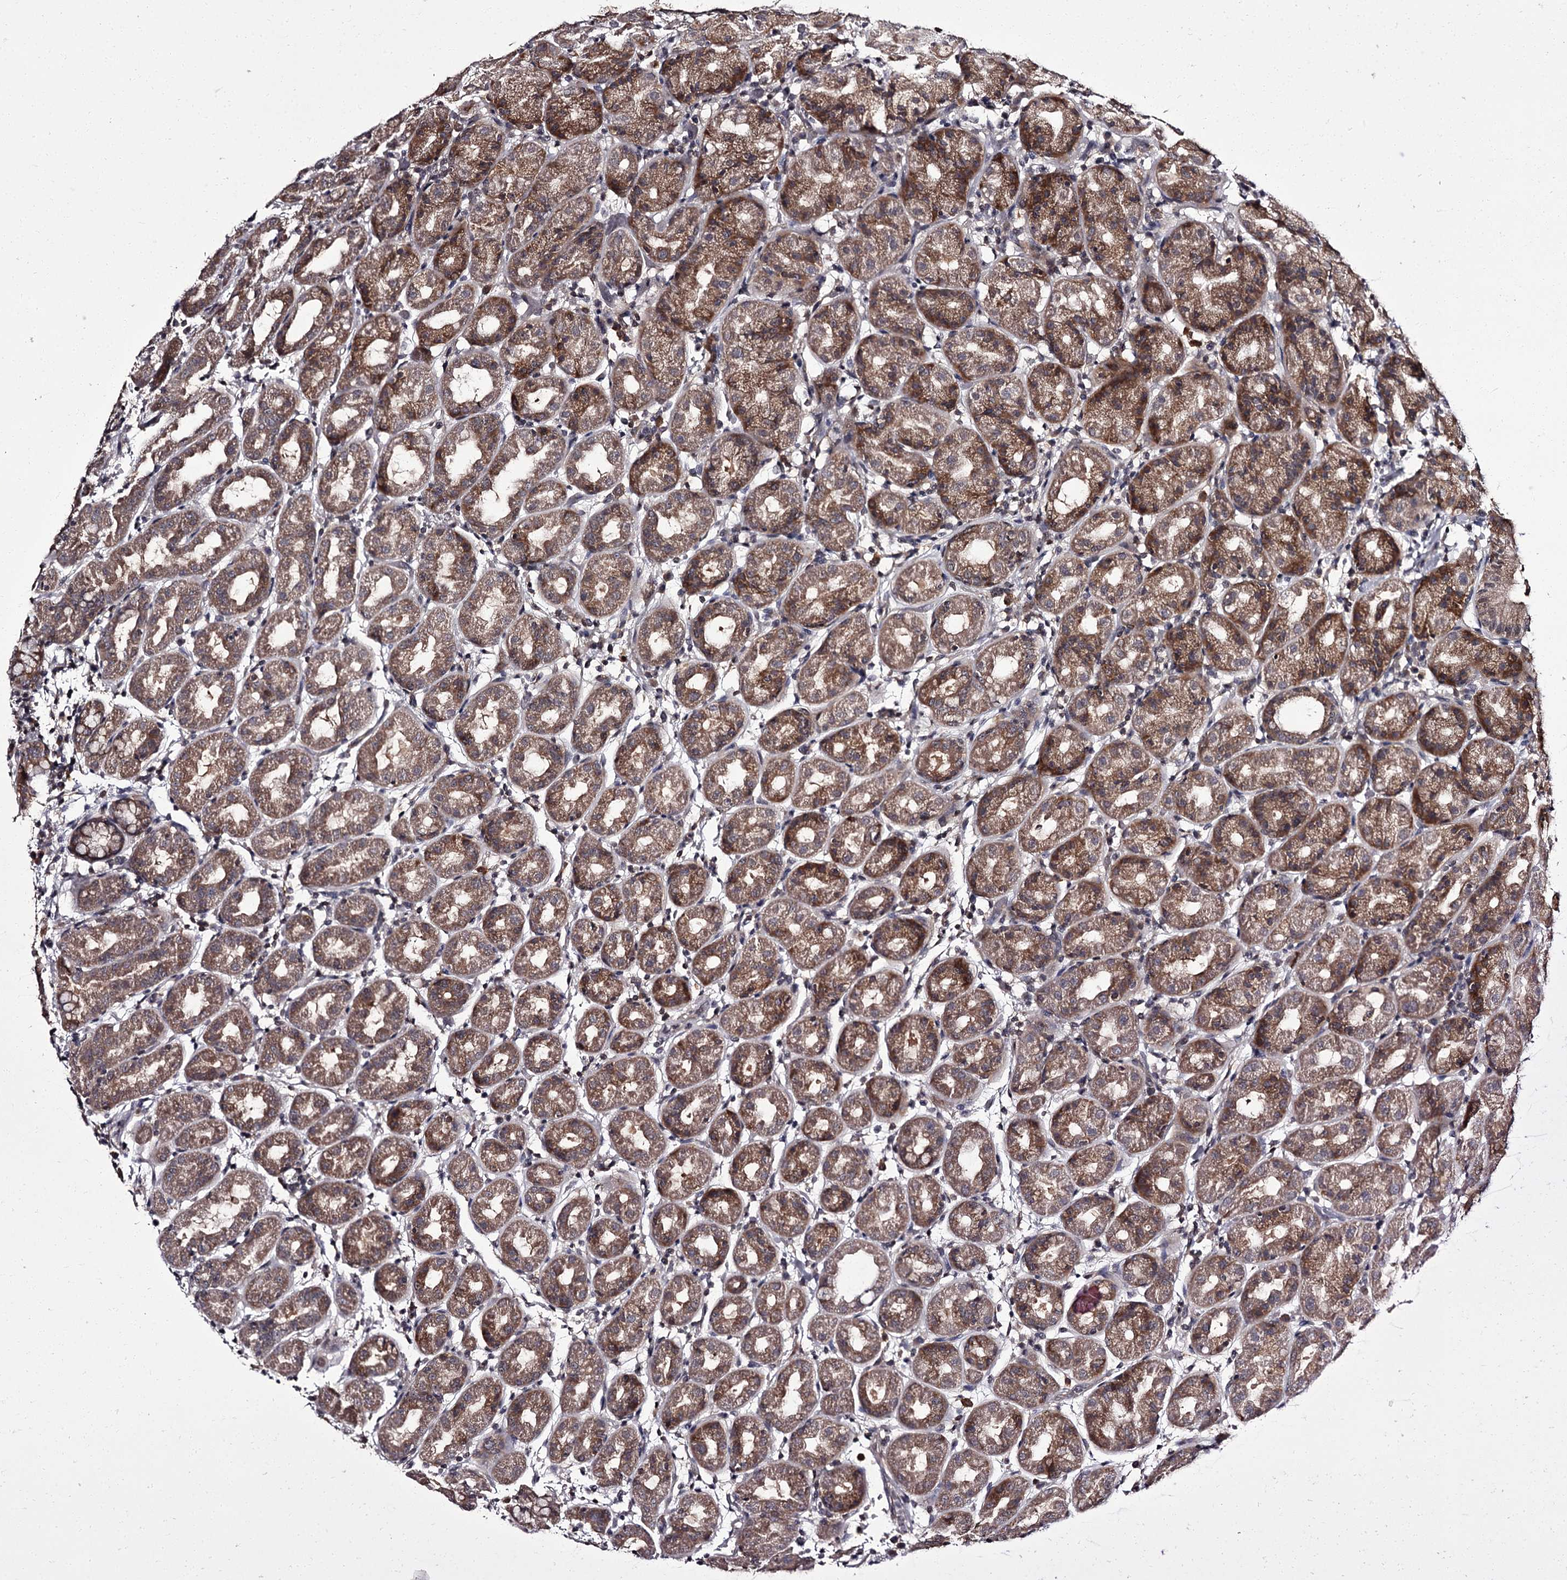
{"staining": {"intensity": "moderate", "quantity": ">75%", "location": "cytoplasmic/membranous"}, "tissue": "stomach", "cell_type": "Glandular cells", "image_type": "normal", "snomed": [{"axis": "morphology", "description": "Normal tissue, NOS"}, {"axis": "topography", "description": "Stomach"}], "caption": "IHC photomicrograph of unremarkable human stomach stained for a protein (brown), which reveals medium levels of moderate cytoplasmic/membranous expression in about >75% of glandular cells.", "gene": "CCDC92", "patient": {"sex": "female", "age": 79}}